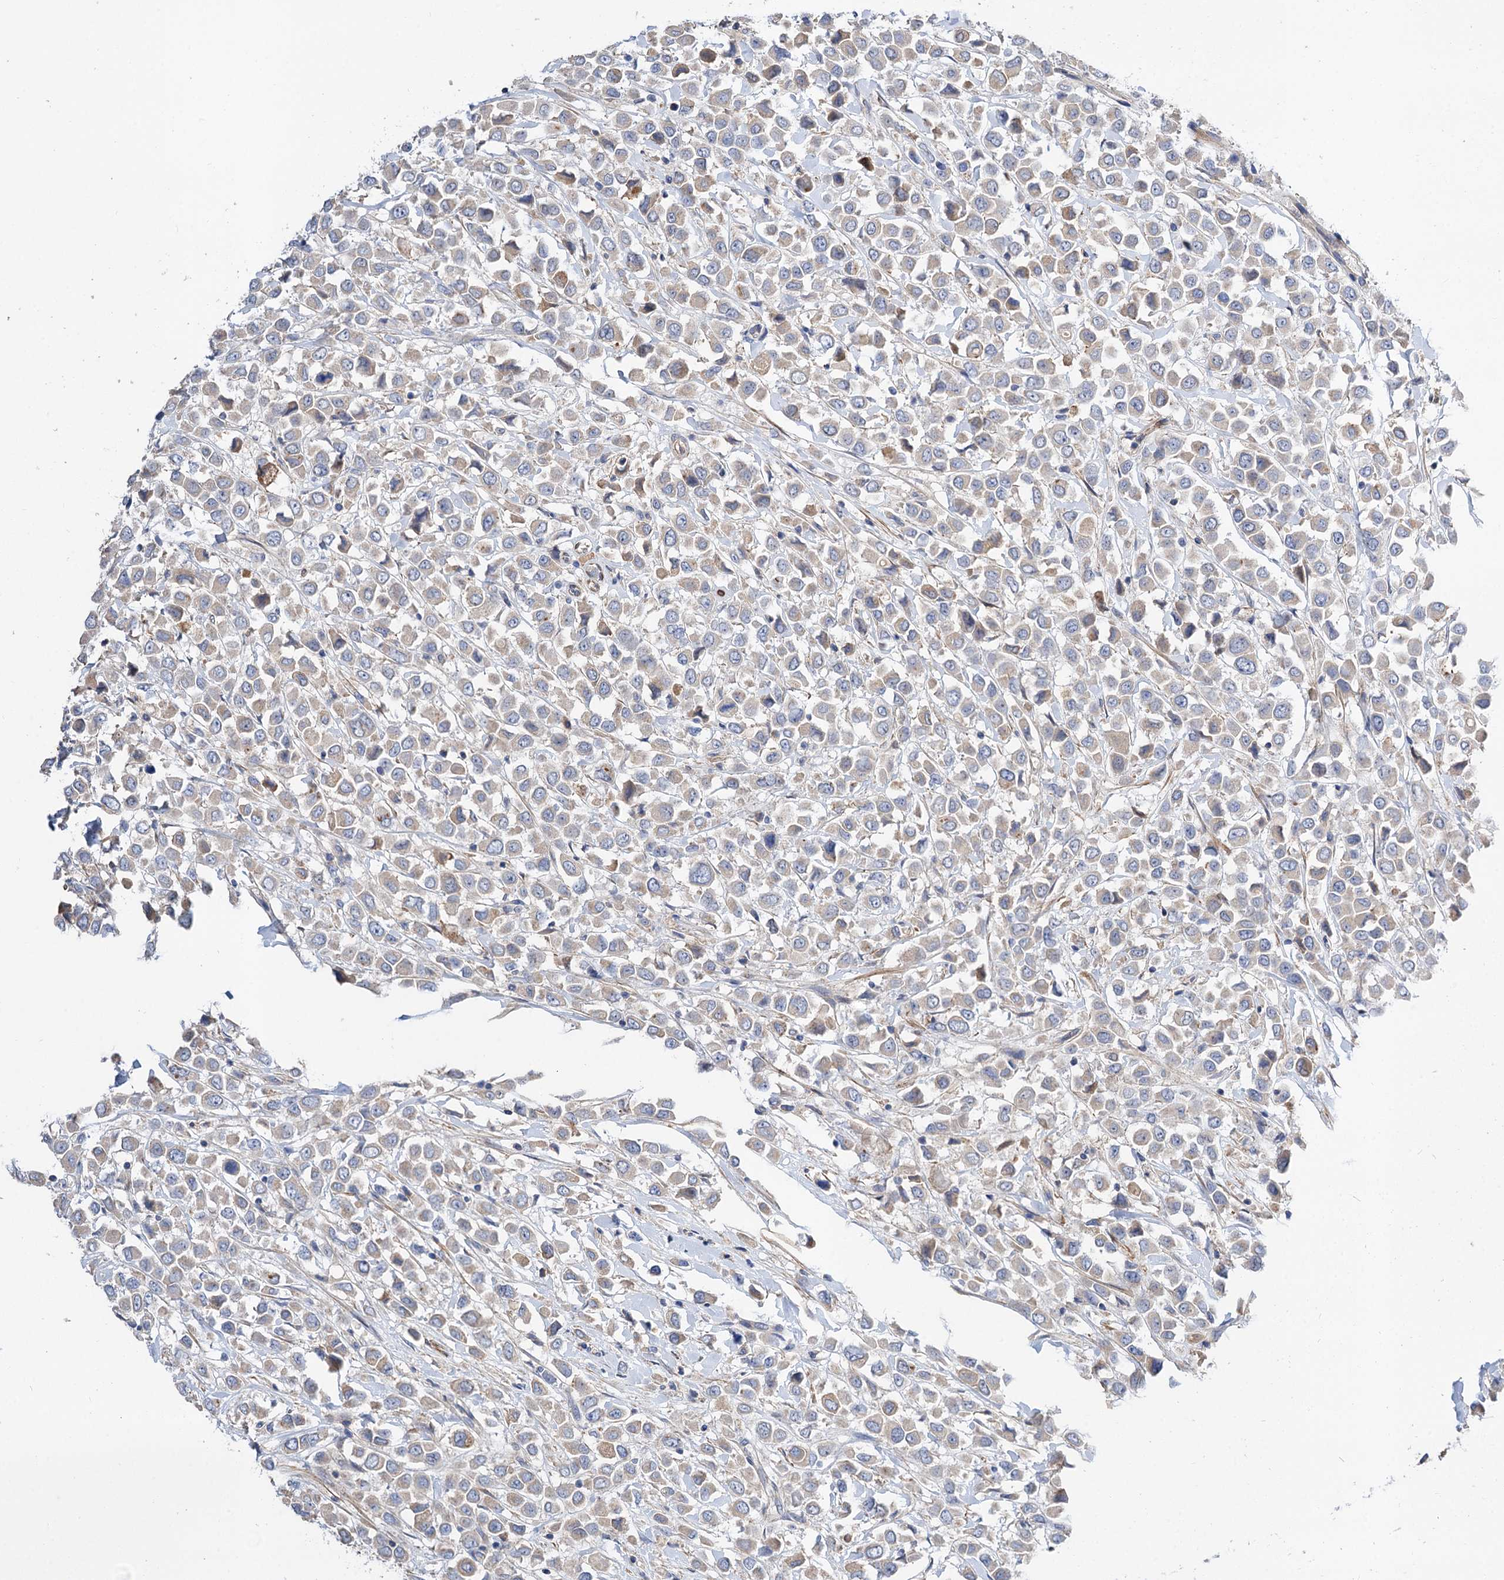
{"staining": {"intensity": "weak", "quantity": "<25%", "location": "cytoplasmic/membranous"}, "tissue": "breast cancer", "cell_type": "Tumor cells", "image_type": "cancer", "snomed": [{"axis": "morphology", "description": "Duct carcinoma"}, {"axis": "topography", "description": "Breast"}], "caption": "A micrograph of human intraductal carcinoma (breast) is negative for staining in tumor cells.", "gene": "NUDCD2", "patient": {"sex": "female", "age": 61}}